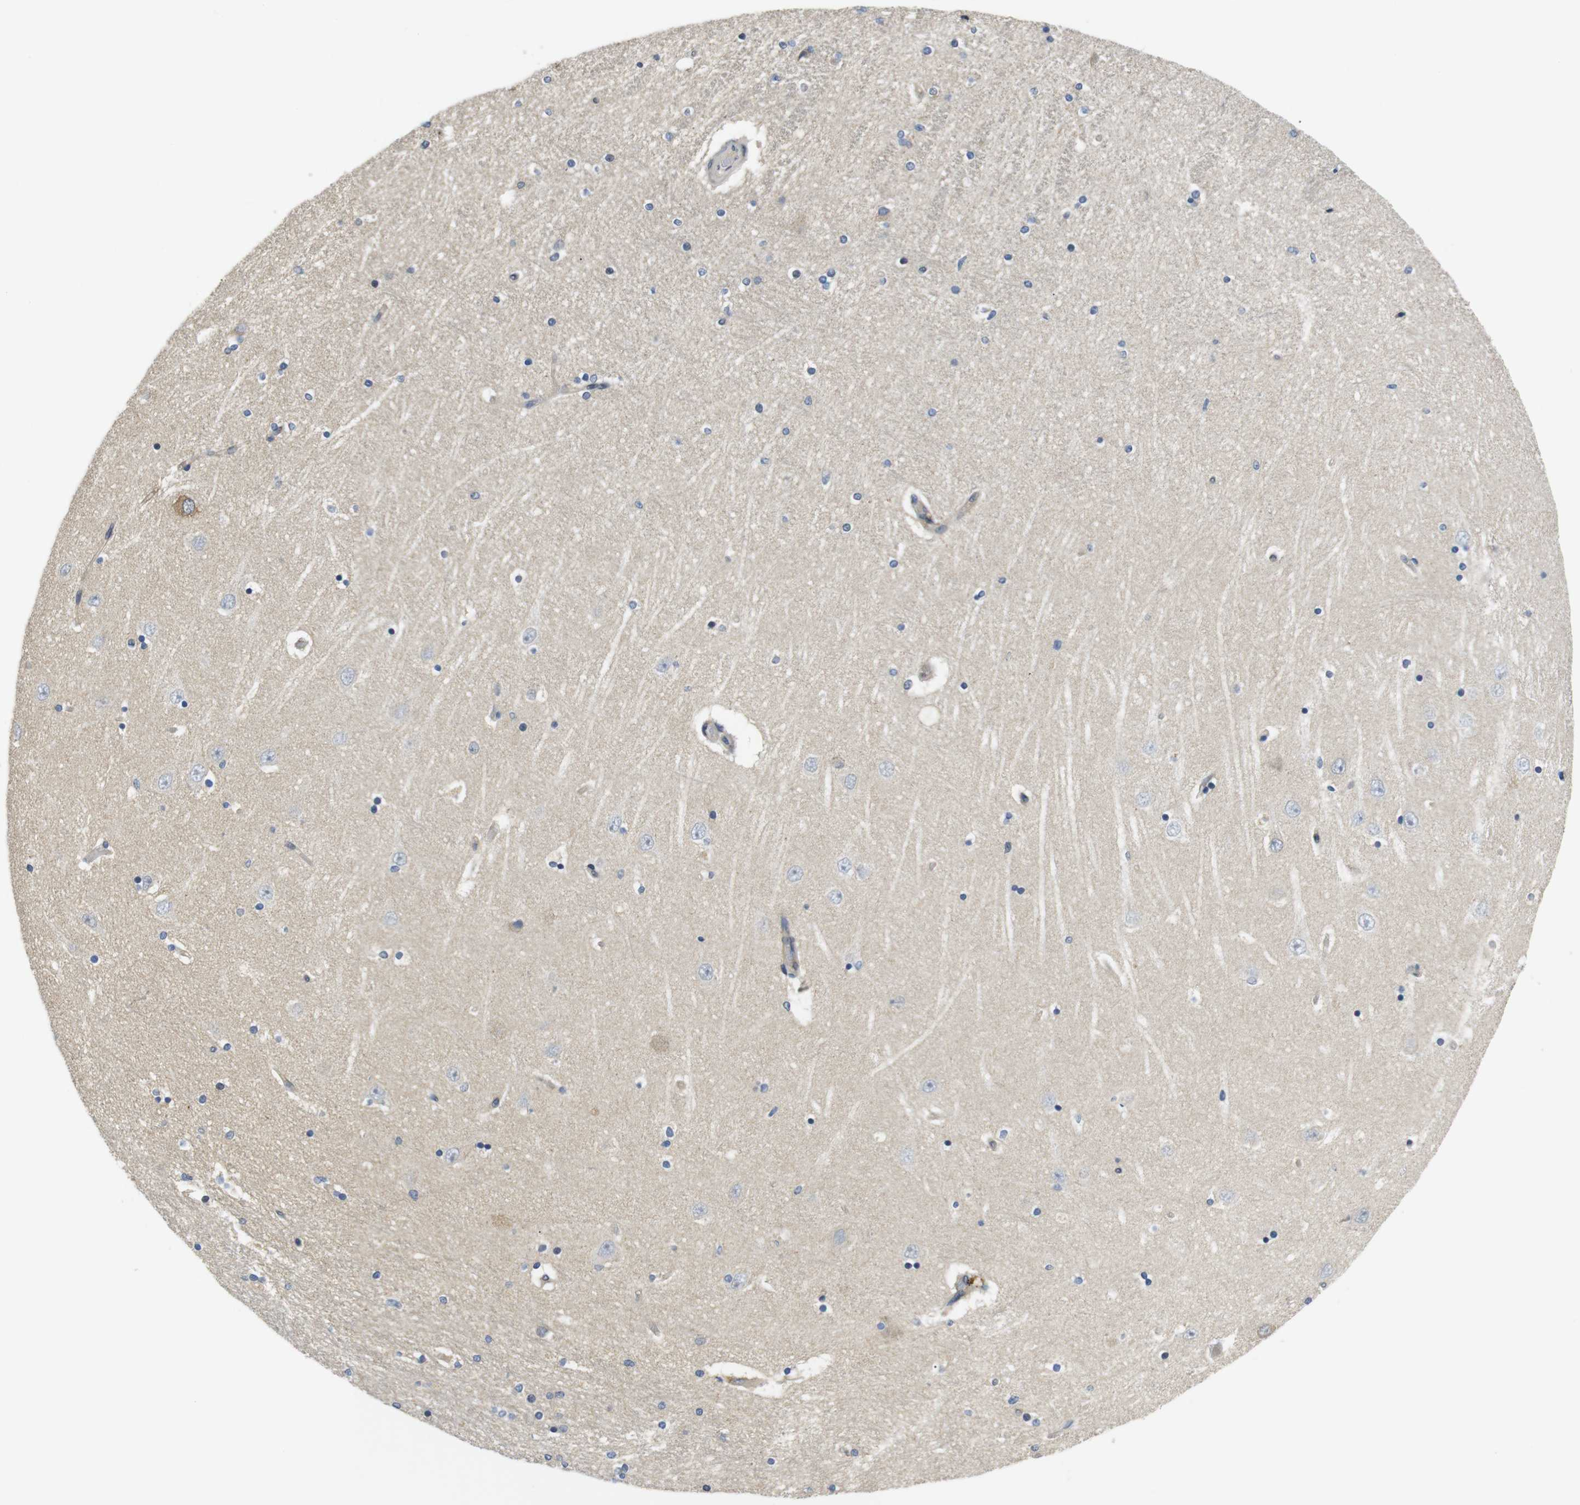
{"staining": {"intensity": "negative", "quantity": "none", "location": "none"}, "tissue": "hippocampus", "cell_type": "Glial cells", "image_type": "normal", "snomed": [{"axis": "morphology", "description": "Normal tissue, NOS"}, {"axis": "topography", "description": "Hippocampus"}], "caption": "Immunohistochemistry (IHC) histopathology image of unremarkable hippocampus: hippocampus stained with DAB (3,3'-diaminobenzidine) reveals no significant protein positivity in glial cells. (Brightfield microscopy of DAB (3,3'-diaminobenzidine) immunohistochemistry (IHC) at high magnification).", "gene": "FNTA", "patient": {"sex": "female", "age": 54}}